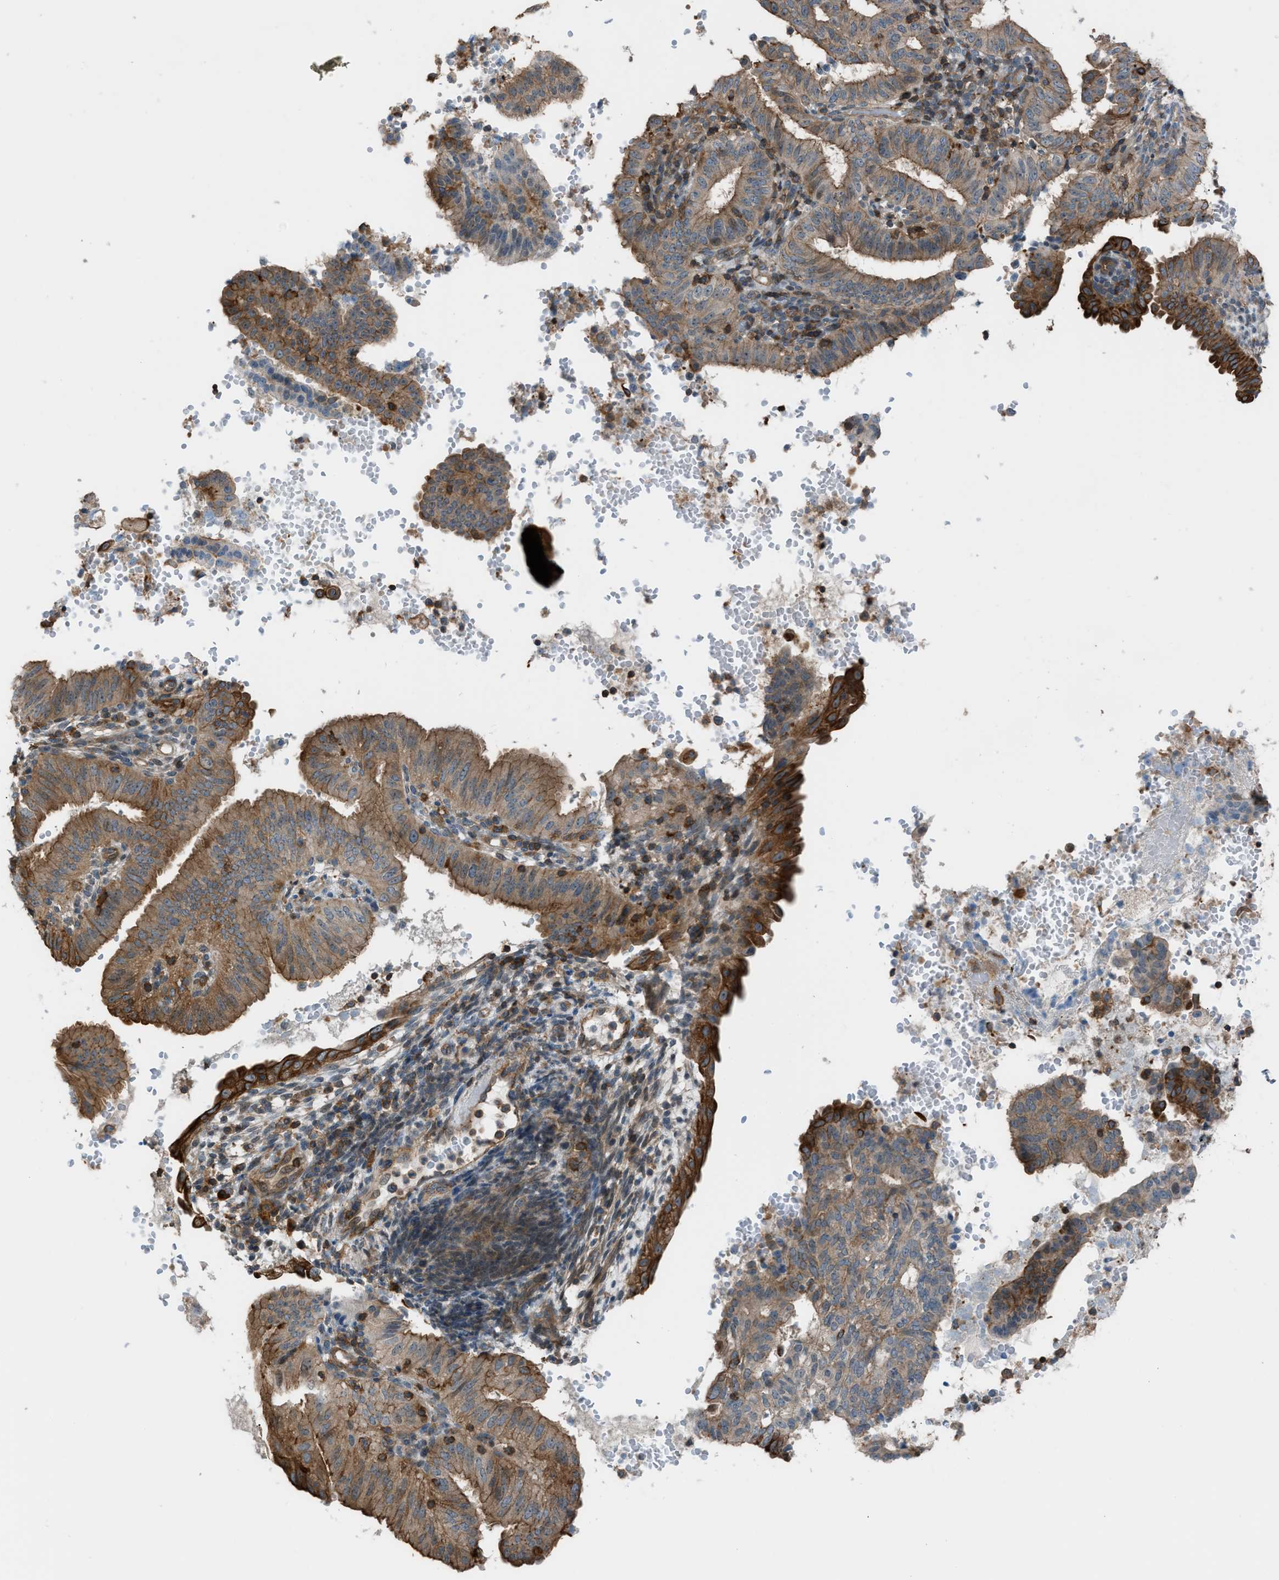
{"staining": {"intensity": "moderate", "quantity": ">75%", "location": "cytoplasmic/membranous"}, "tissue": "endometrial cancer", "cell_type": "Tumor cells", "image_type": "cancer", "snomed": [{"axis": "morphology", "description": "Adenocarcinoma, NOS"}, {"axis": "topography", "description": "Endometrium"}], "caption": "Moderate cytoplasmic/membranous protein expression is appreciated in approximately >75% of tumor cells in endometrial cancer. Nuclei are stained in blue.", "gene": "DYRK1A", "patient": {"sex": "female", "age": 58}}